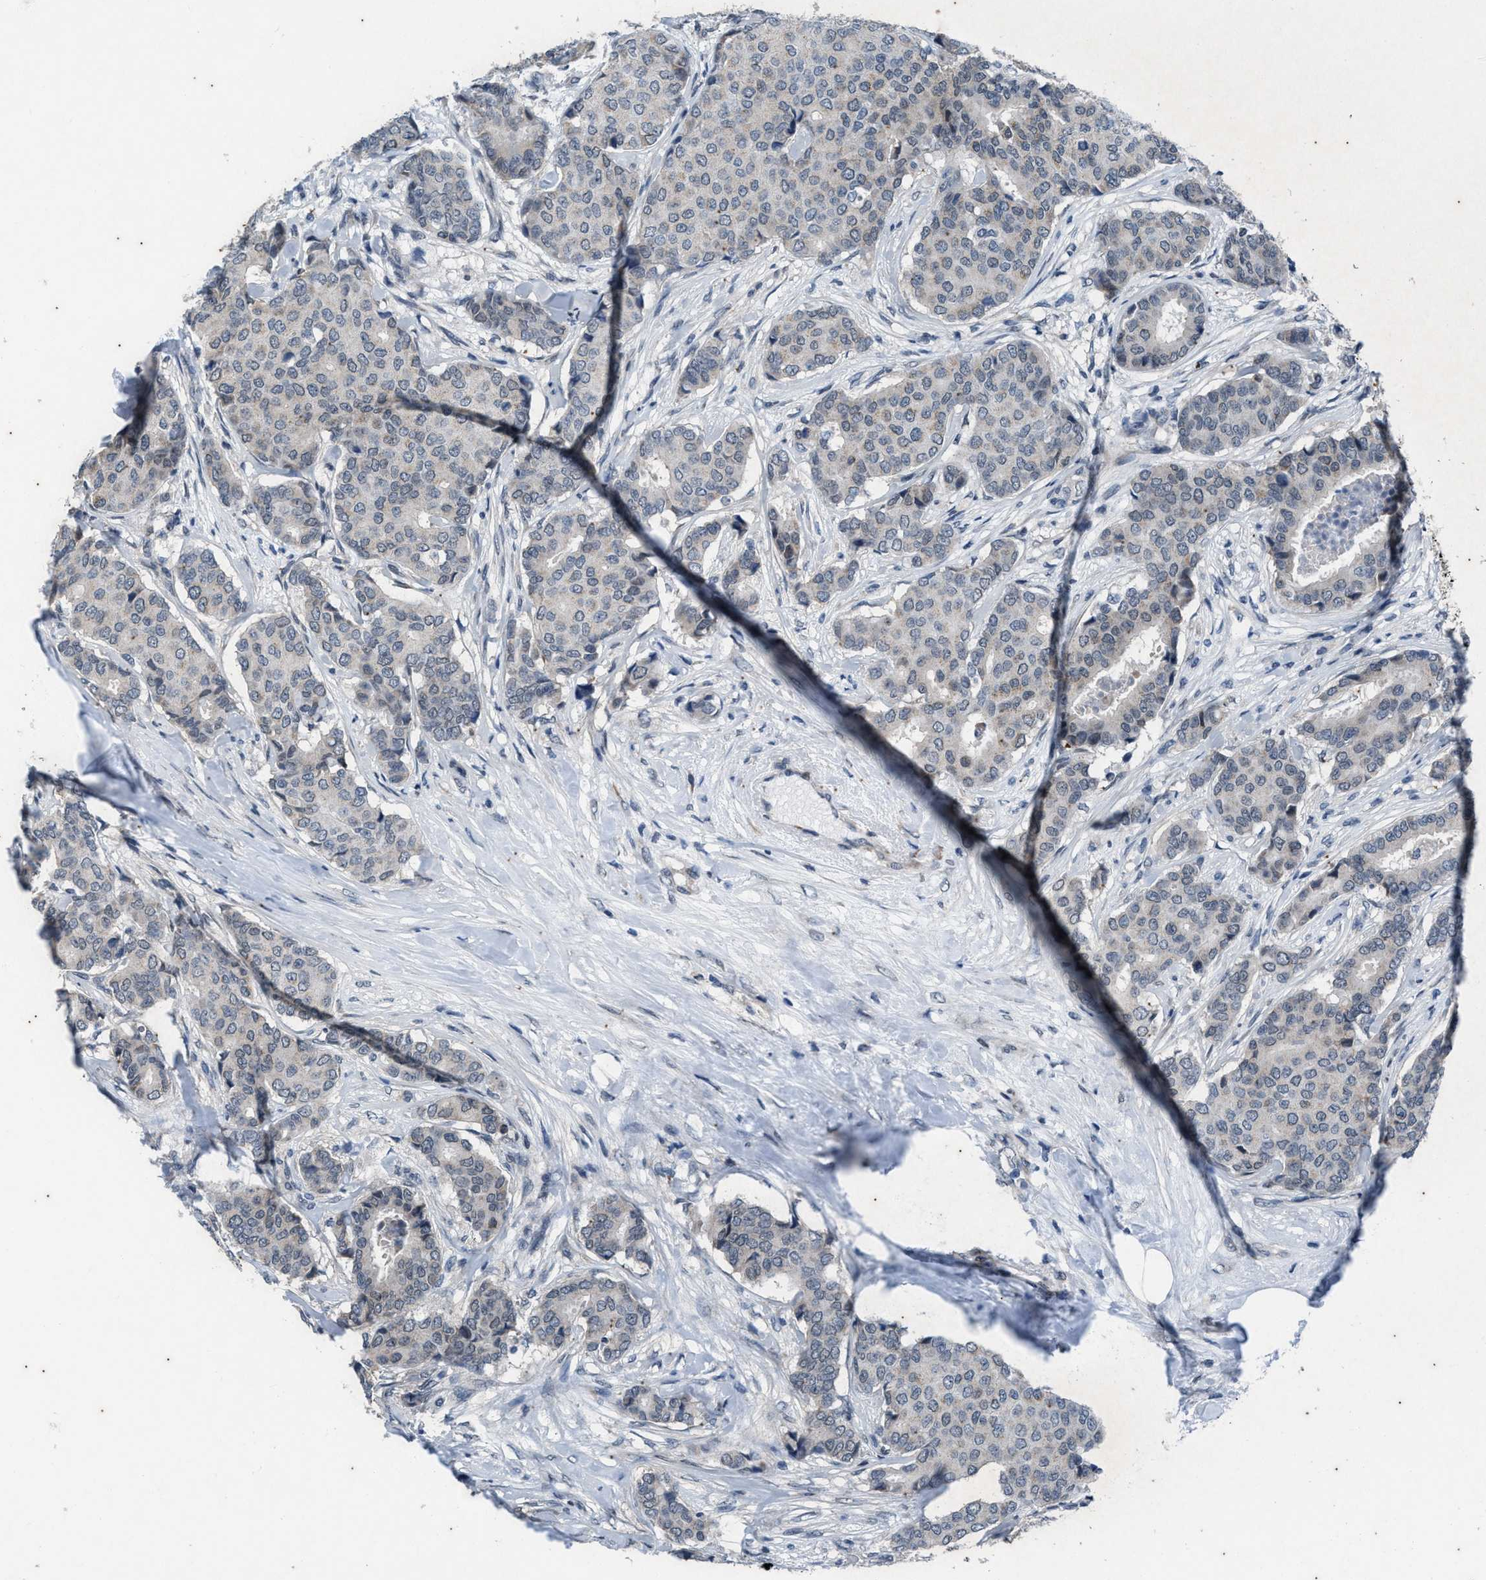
{"staining": {"intensity": "negative", "quantity": "none", "location": "none"}, "tissue": "breast cancer", "cell_type": "Tumor cells", "image_type": "cancer", "snomed": [{"axis": "morphology", "description": "Duct carcinoma"}, {"axis": "topography", "description": "Breast"}], "caption": "Protein analysis of intraductal carcinoma (breast) demonstrates no significant staining in tumor cells.", "gene": "KIF24", "patient": {"sex": "female", "age": 75}}